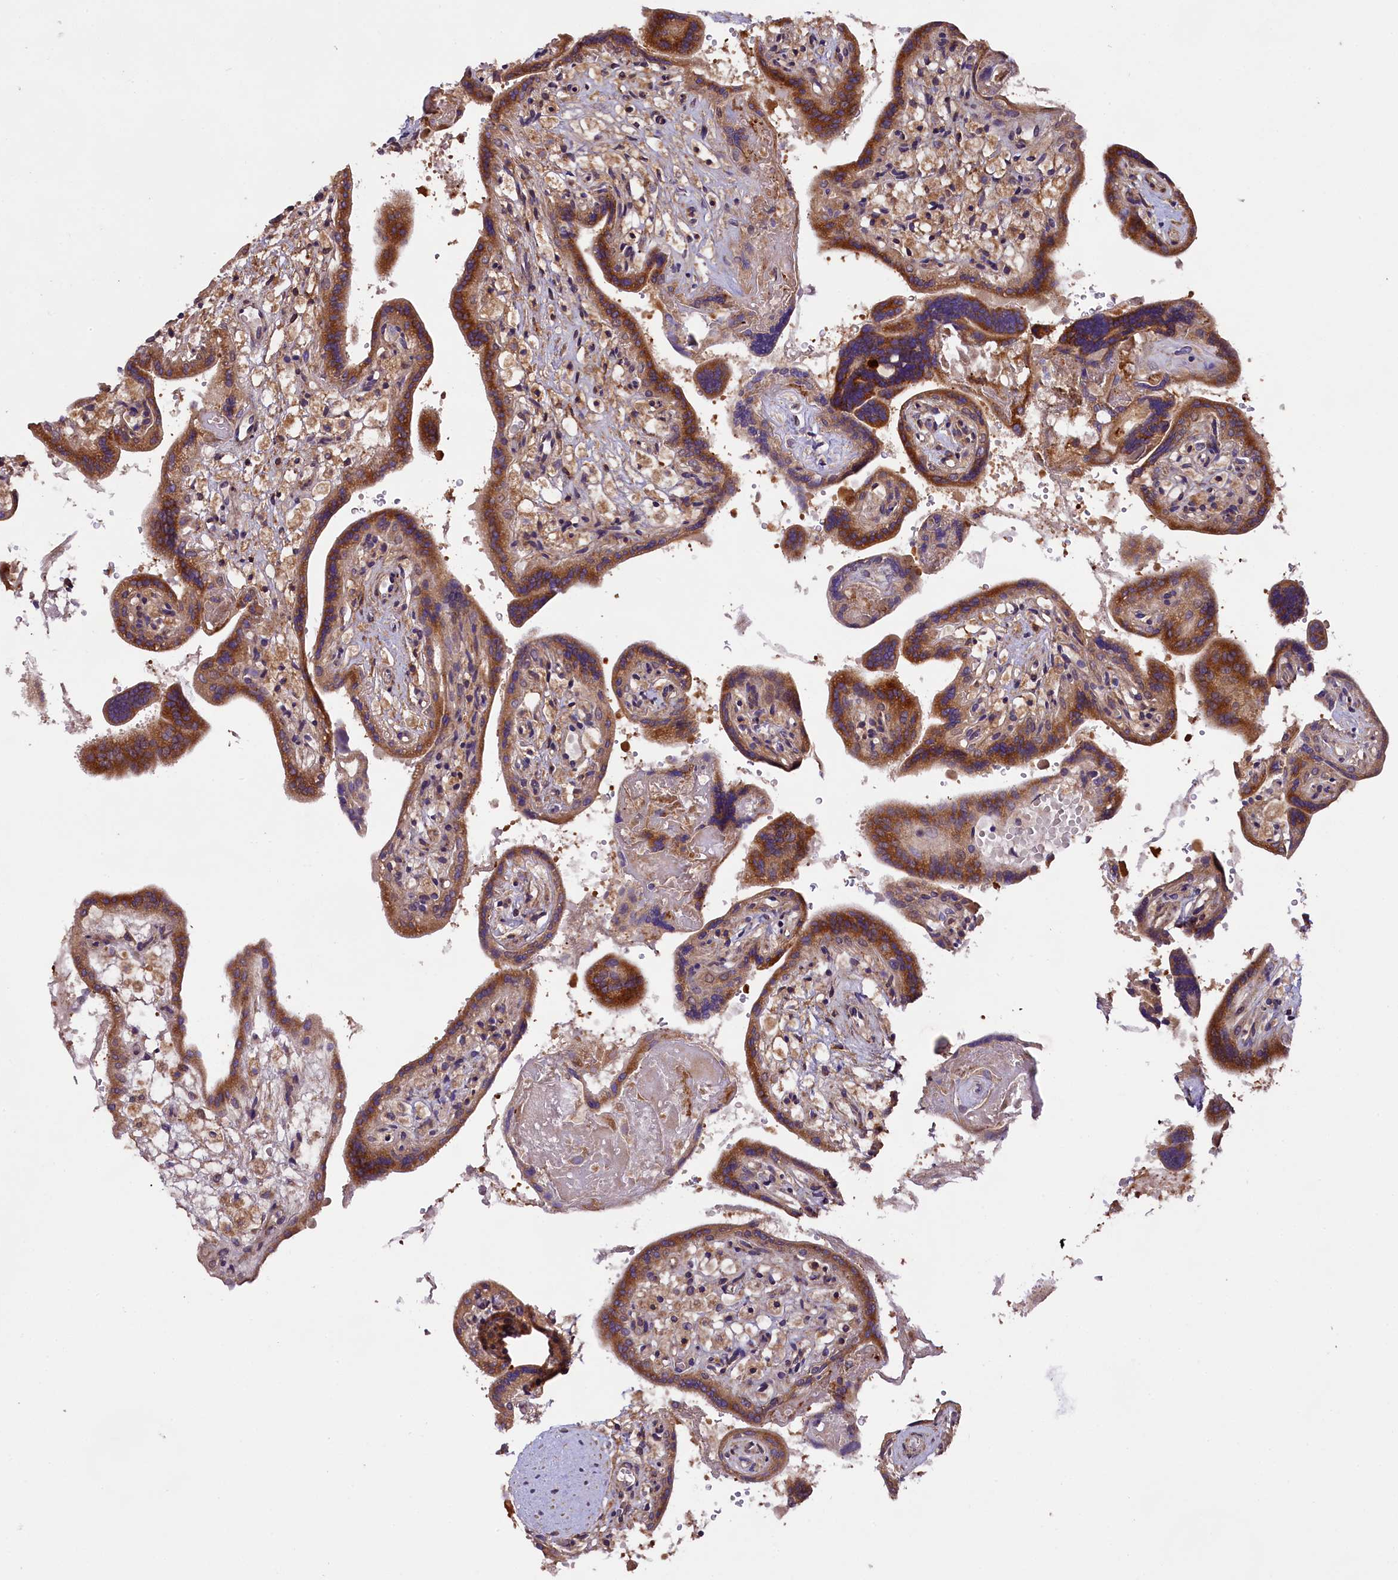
{"staining": {"intensity": "strong", "quantity": ">75%", "location": "cytoplasmic/membranous"}, "tissue": "placenta", "cell_type": "Trophoblastic cells", "image_type": "normal", "snomed": [{"axis": "morphology", "description": "Normal tissue, NOS"}, {"axis": "topography", "description": "Placenta"}], "caption": "Approximately >75% of trophoblastic cells in benign human placenta reveal strong cytoplasmic/membranous protein expression as visualized by brown immunohistochemical staining.", "gene": "DOHH", "patient": {"sex": "female", "age": 37}}